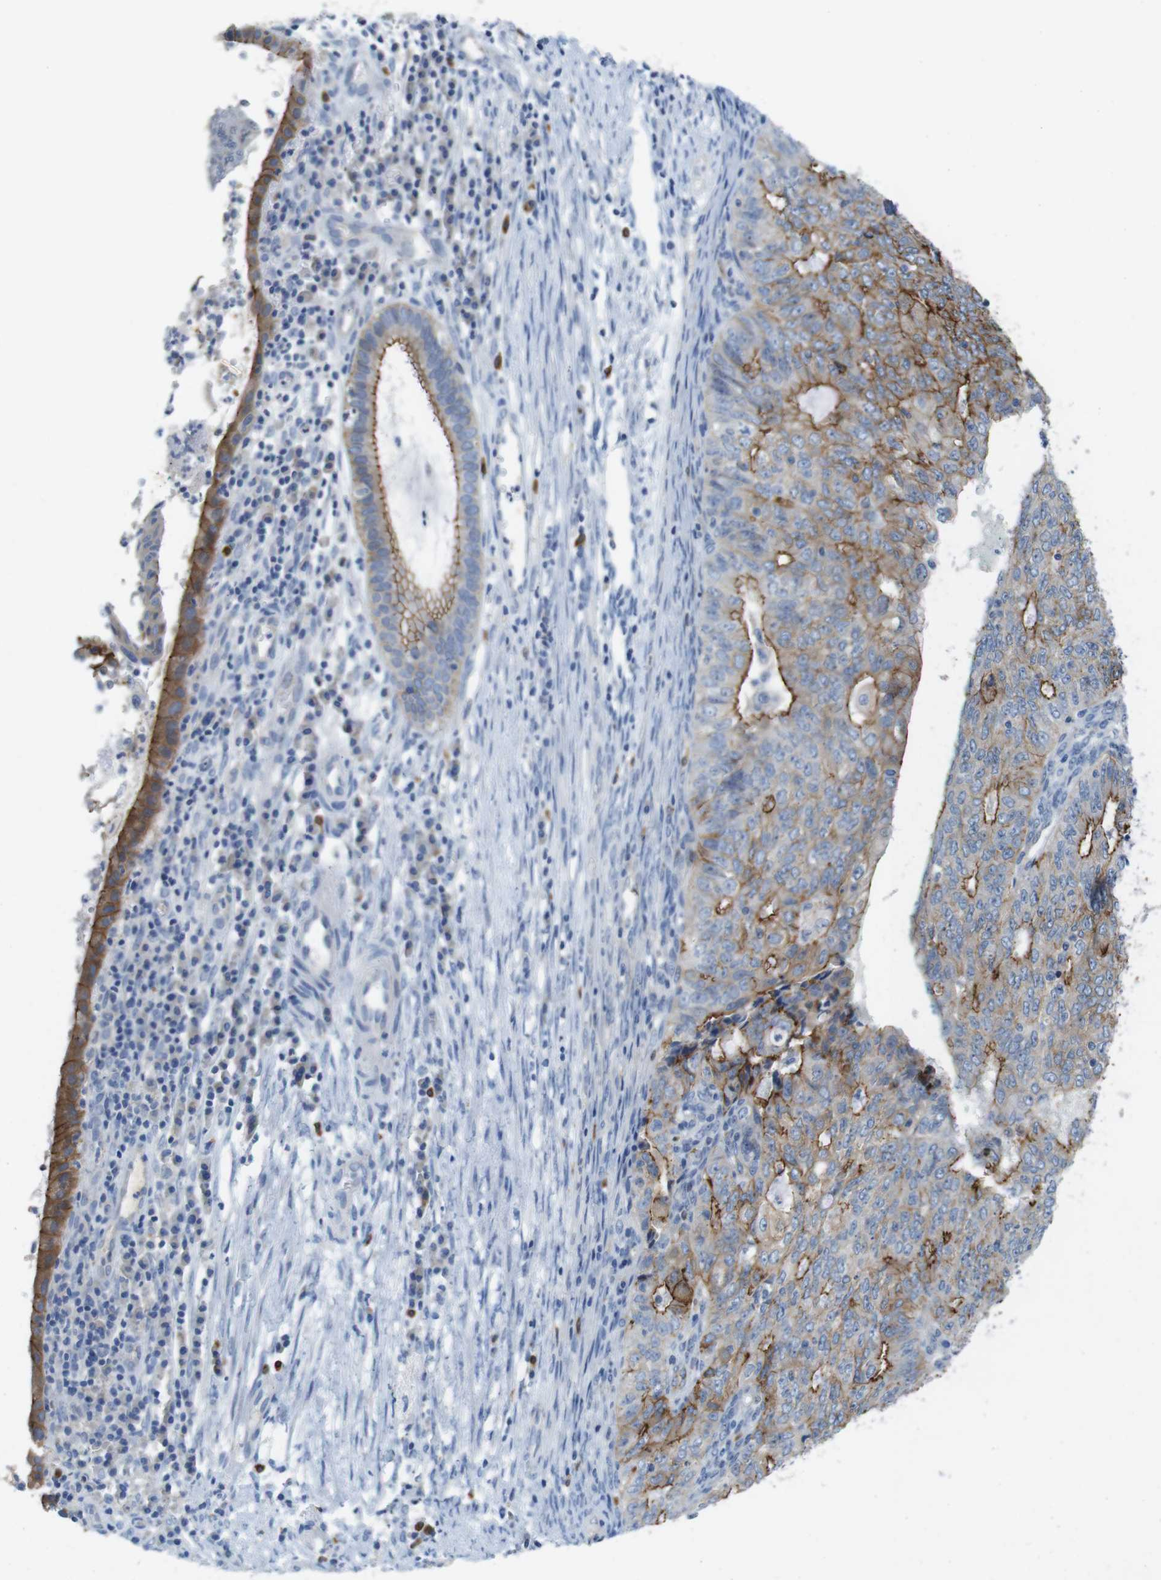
{"staining": {"intensity": "moderate", "quantity": "25%-75%", "location": "cytoplasmic/membranous"}, "tissue": "endometrial cancer", "cell_type": "Tumor cells", "image_type": "cancer", "snomed": [{"axis": "morphology", "description": "Adenocarcinoma, NOS"}, {"axis": "topography", "description": "Endometrium"}], "caption": "Immunohistochemical staining of human endometrial cancer (adenocarcinoma) exhibits medium levels of moderate cytoplasmic/membranous protein positivity in approximately 25%-75% of tumor cells.", "gene": "TJP3", "patient": {"sex": "female", "age": 32}}